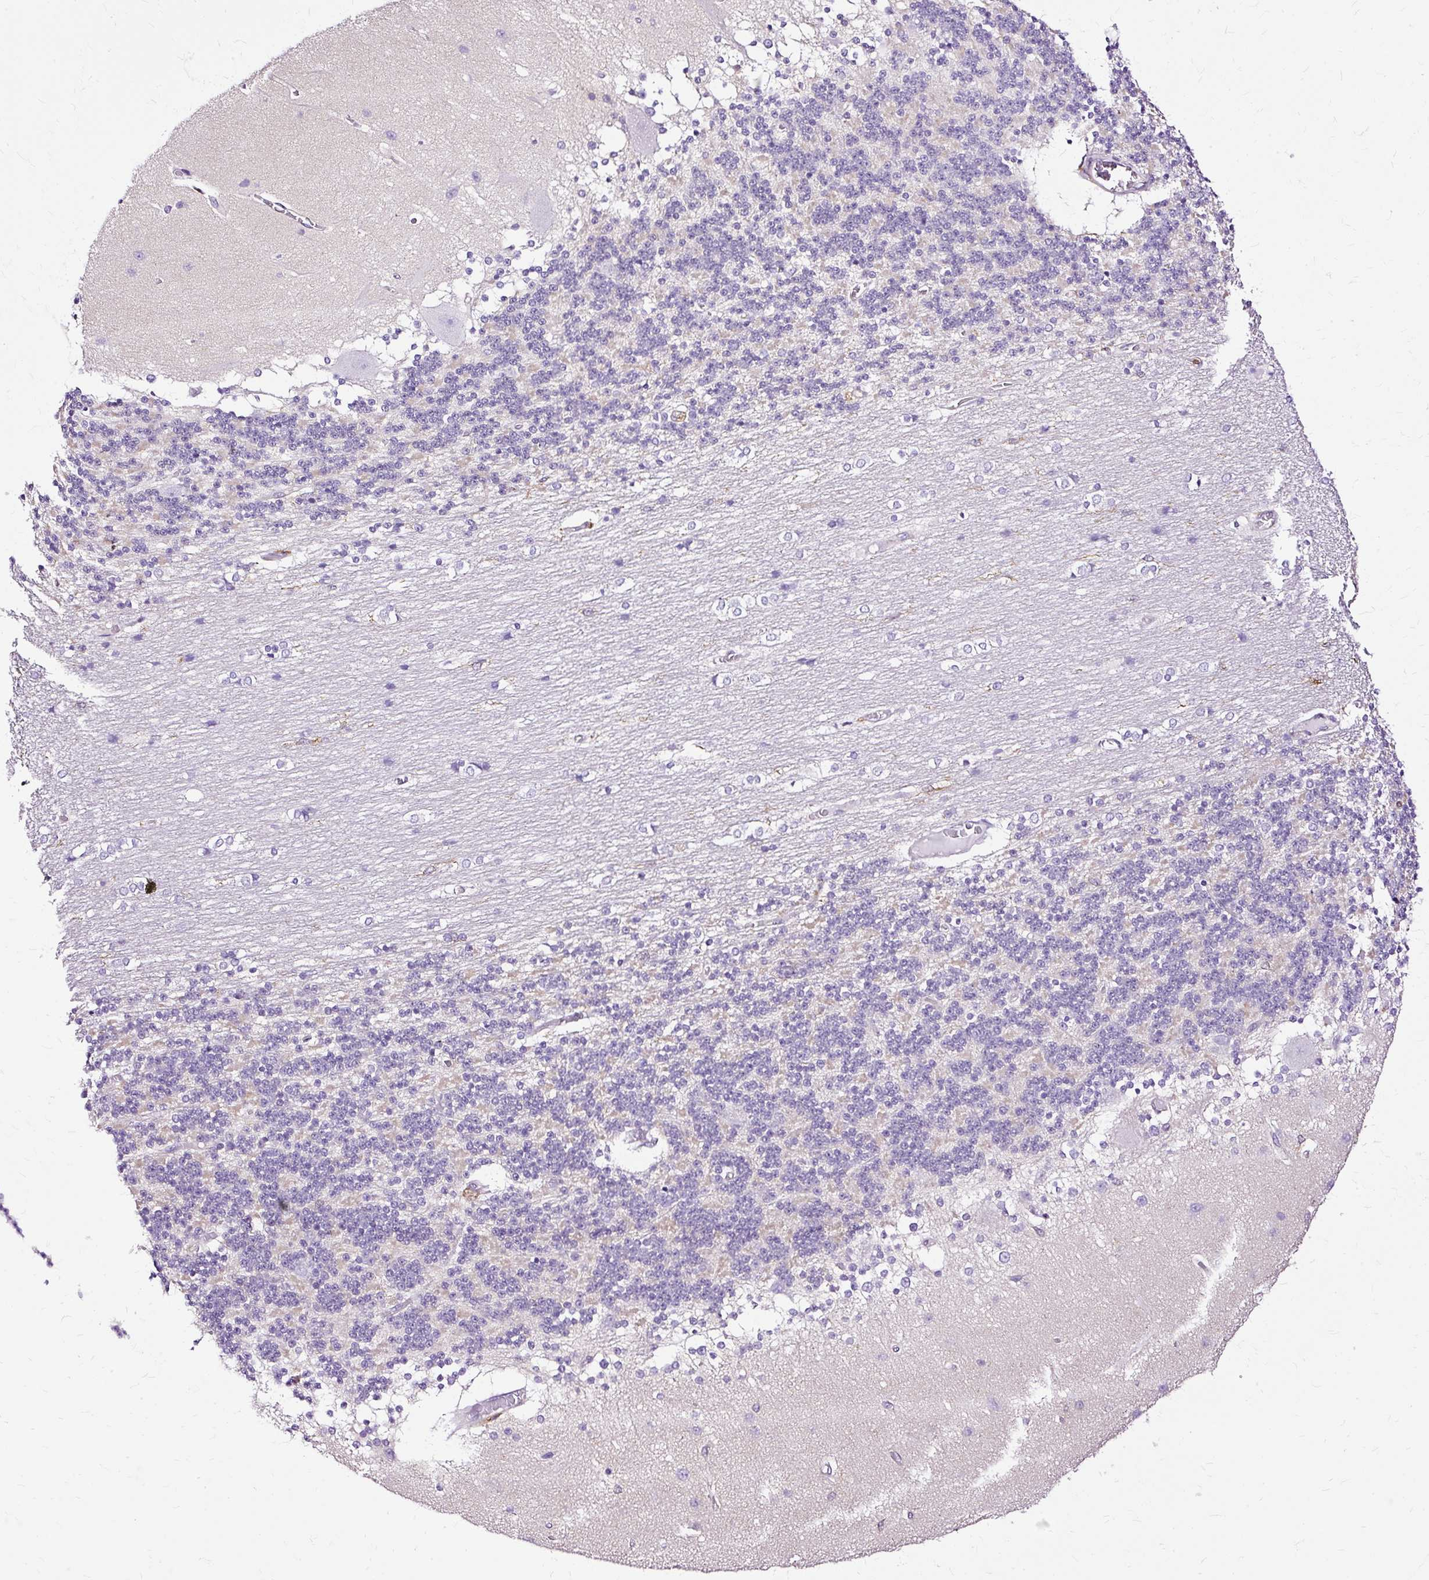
{"staining": {"intensity": "negative", "quantity": "none", "location": "none"}, "tissue": "cerebellum", "cell_type": "Cells in granular layer", "image_type": "normal", "snomed": [{"axis": "morphology", "description": "Normal tissue, NOS"}, {"axis": "topography", "description": "Cerebellum"}], "caption": "Histopathology image shows no significant protein expression in cells in granular layer of normal cerebellum. (Stains: DAB immunohistochemistry (IHC) with hematoxylin counter stain, Microscopy: brightfield microscopy at high magnification).", "gene": "TWF2", "patient": {"sex": "female", "age": 54}}